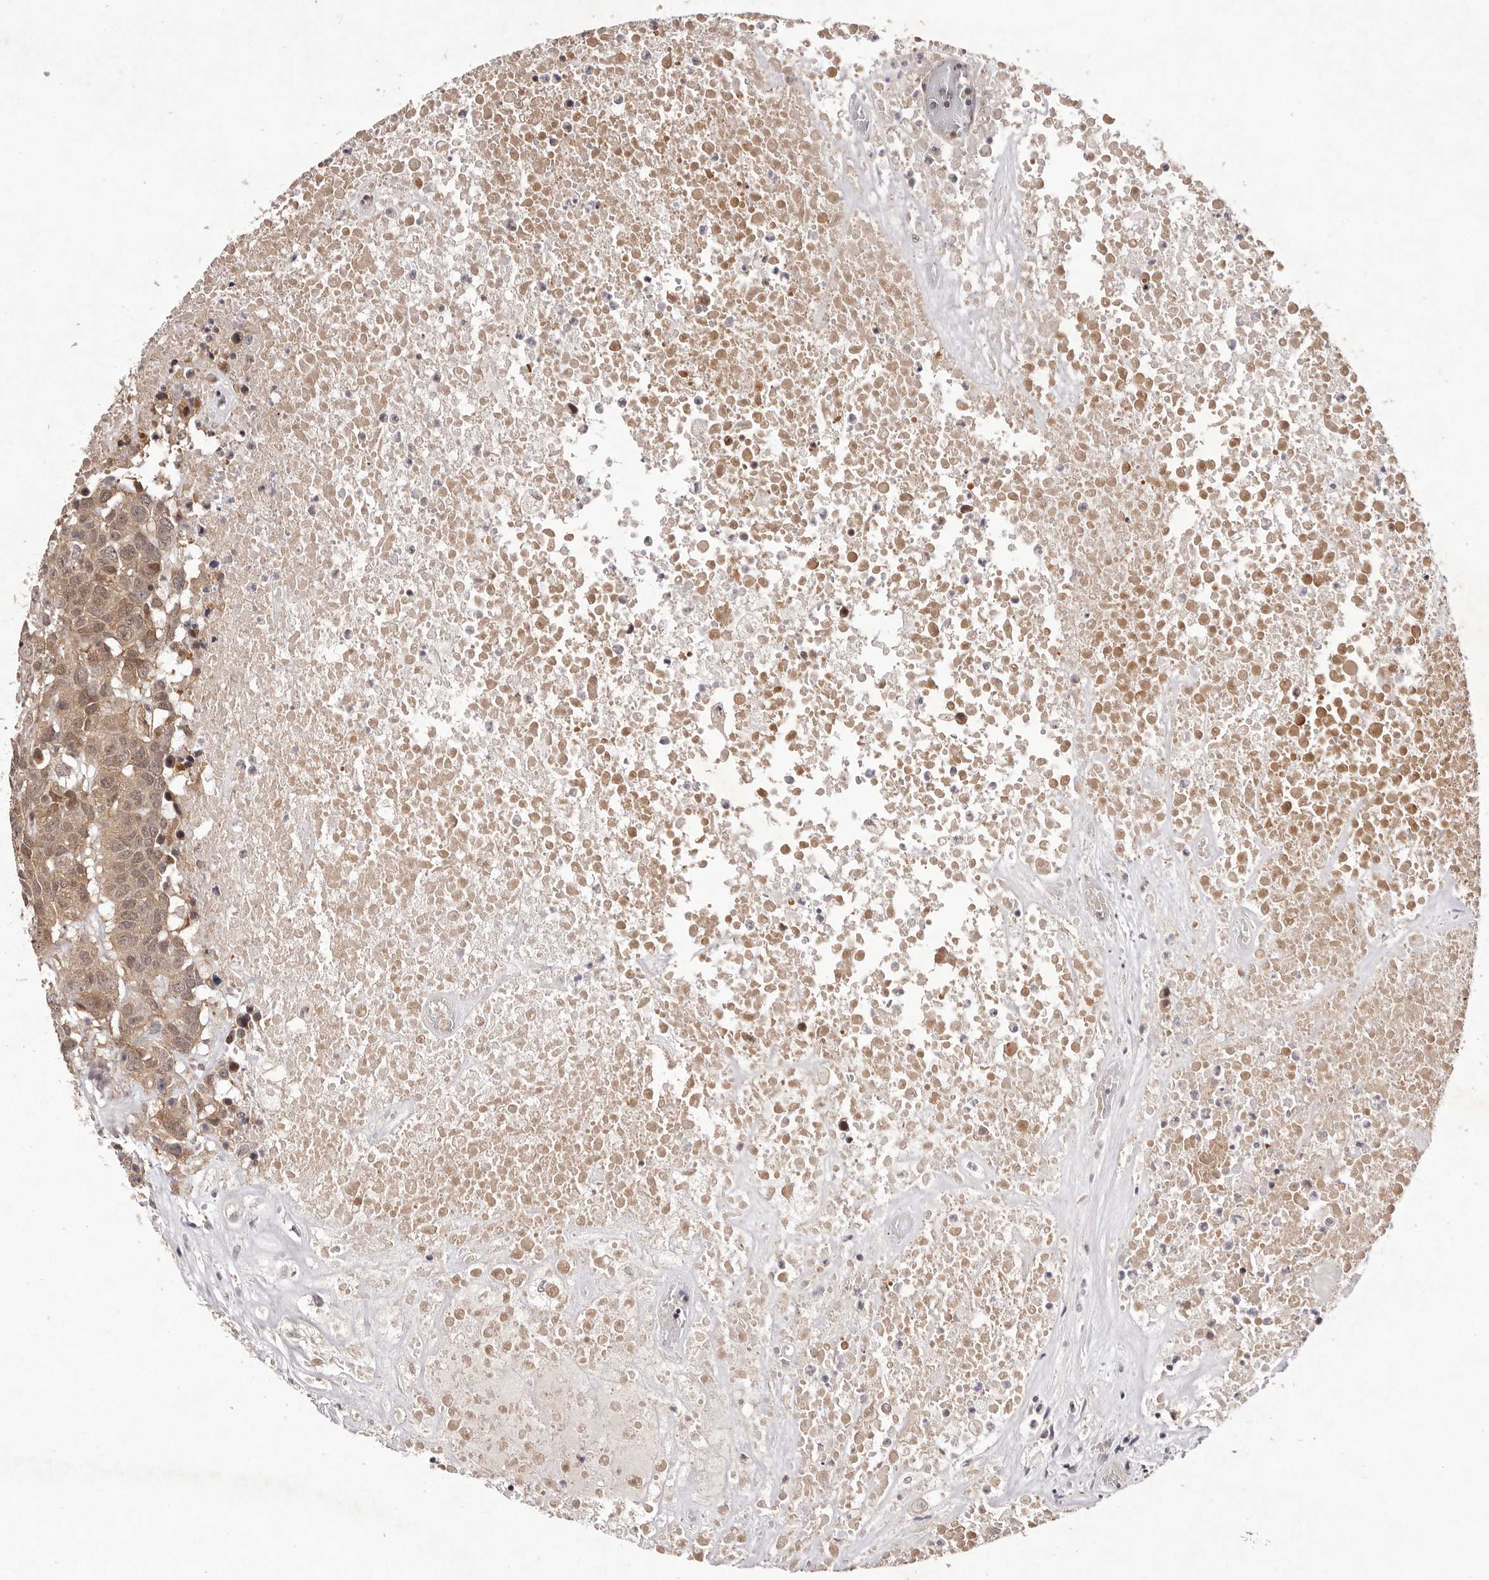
{"staining": {"intensity": "weak", "quantity": ">75%", "location": "cytoplasmic/membranous,nuclear"}, "tissue": "head and neck cancer", "cell_type": "Tumor cells", "image_type": "cancer", "snomed": [{"axis": "morphology", "description": "Squamous cell carcinoma, NOS"}, {"axis": "topography", "description": "Head-Neck"}], "caption": "Squamous cell carcinoma (head and neck) stained with a protein marker exhibits weak staining in tumor cells.", "gene": "BUD31", "patient": {"sex": "male", "age": 66}}